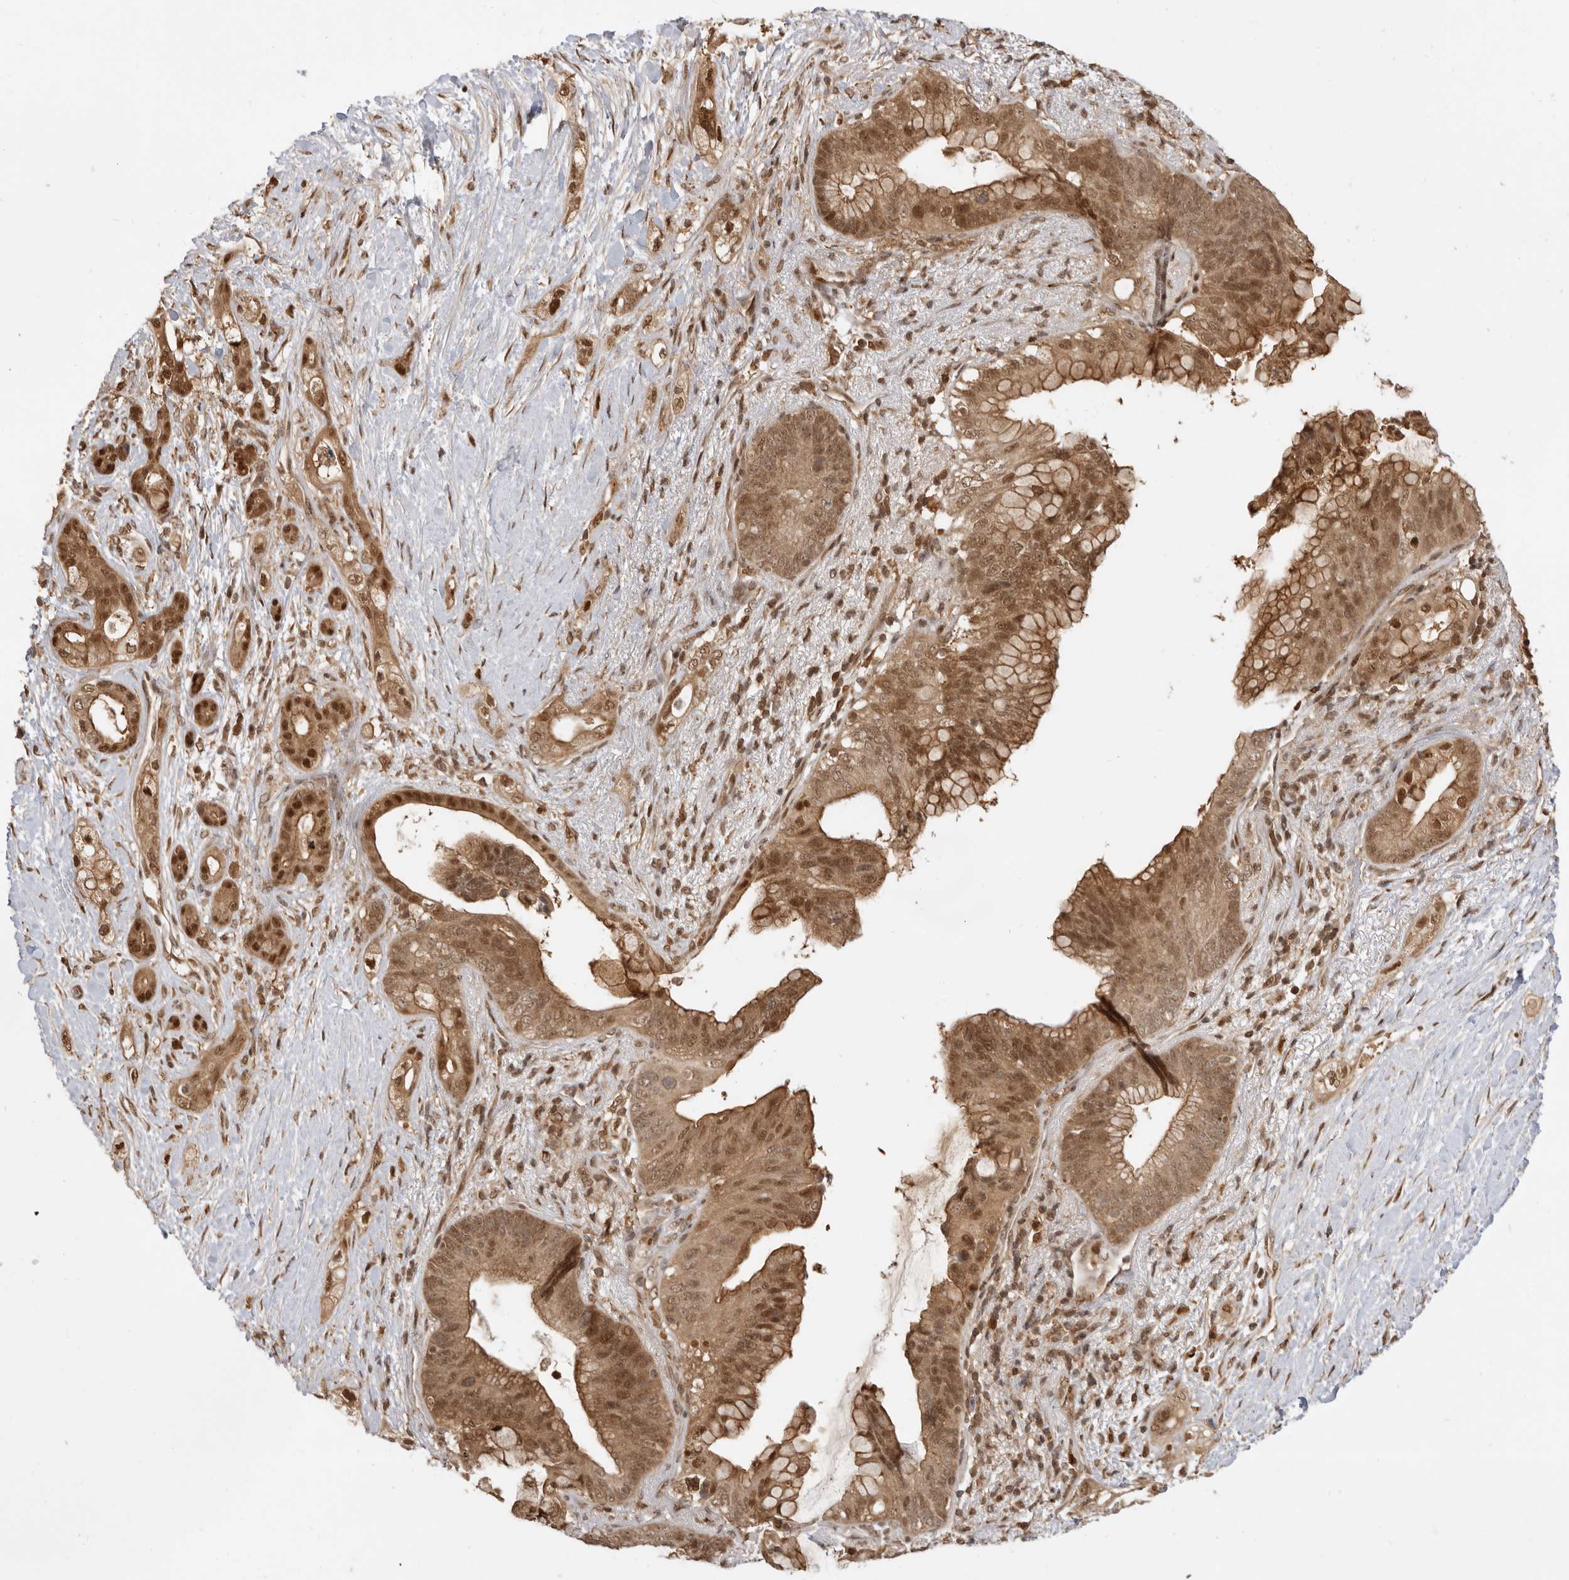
{"staining": {"intensity": "moderate", "quantity": ">75%", "location": "cytoplasmic/membranous,nuclear"}, "tissue": "pancreatic cancer", "cell_type": "Tumor cells", "image_type": "cancer", "snomed": [{"axis": "morphology", "description": "Adenocarcinoma, NOS"}, {"axis": "topography", "description": "Pancreas"}], "caption": "Tumor cells show medium levels of moderate cytoplasmic/membranous and nuclear staining in about >75% of cells in pancreatic cancer. The staining is performed using DAB (3,3'-diaminobenzidine) brown chromogen to label protein expression. The nuclei are counter-stained blue using hematoxylin.", "gene": "ADPRS", "patient": {"sex": "male", "age": 53}}